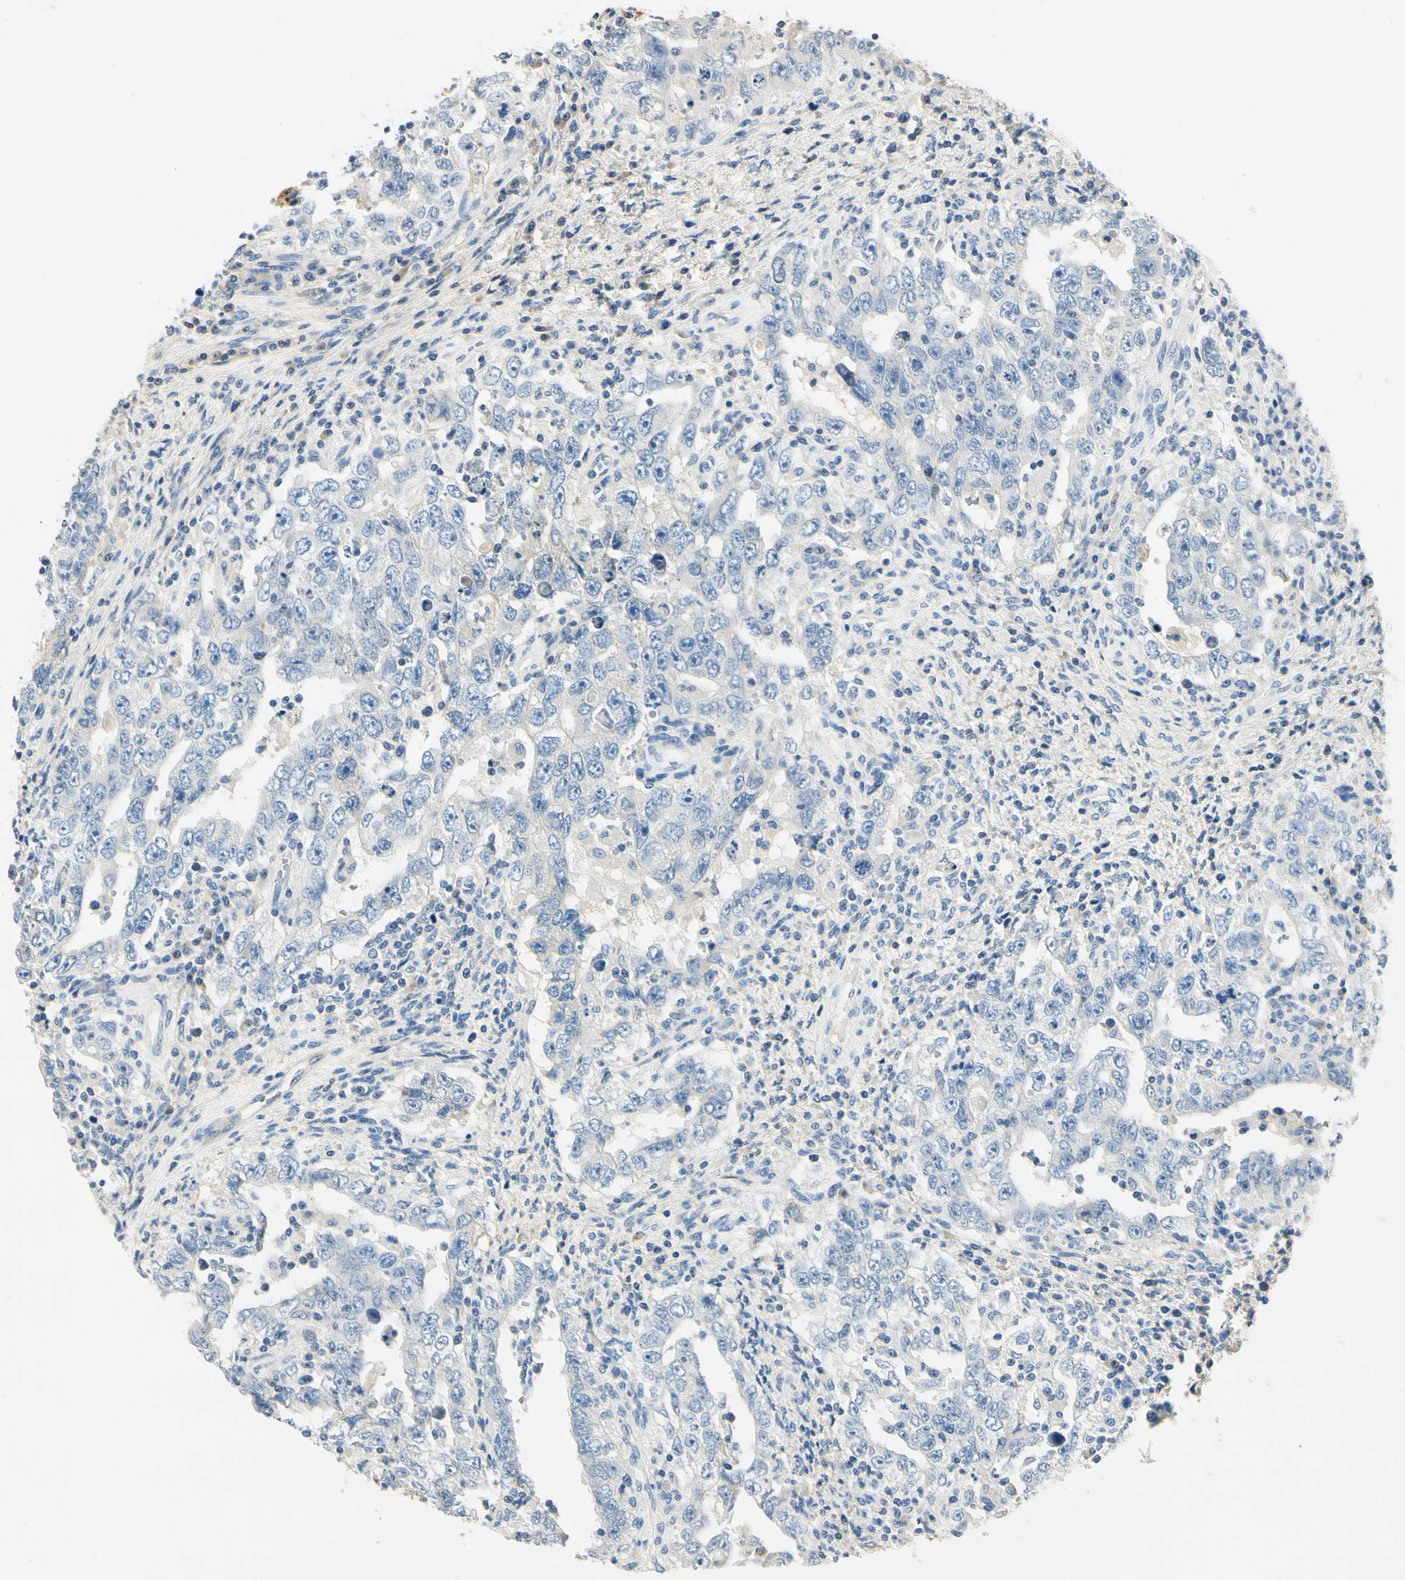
{"staining": {"intensity": "negative", "quantity": "none", "location": "none"}, "tissue": "testis cancer", "cell_type": "Tumor cells", "image_type": "cancer", "snomed": [{"axis": "morphology", "description": "Carcinoma, Embryonal, NOS"}, {"axis": "topography", "description": "Testis"}], "caption": "IHC of human testis cancer exhibits no expression in tumor cells.", "gene": "TGFBR3", "patient": {"sex": "male", "age": 26}}